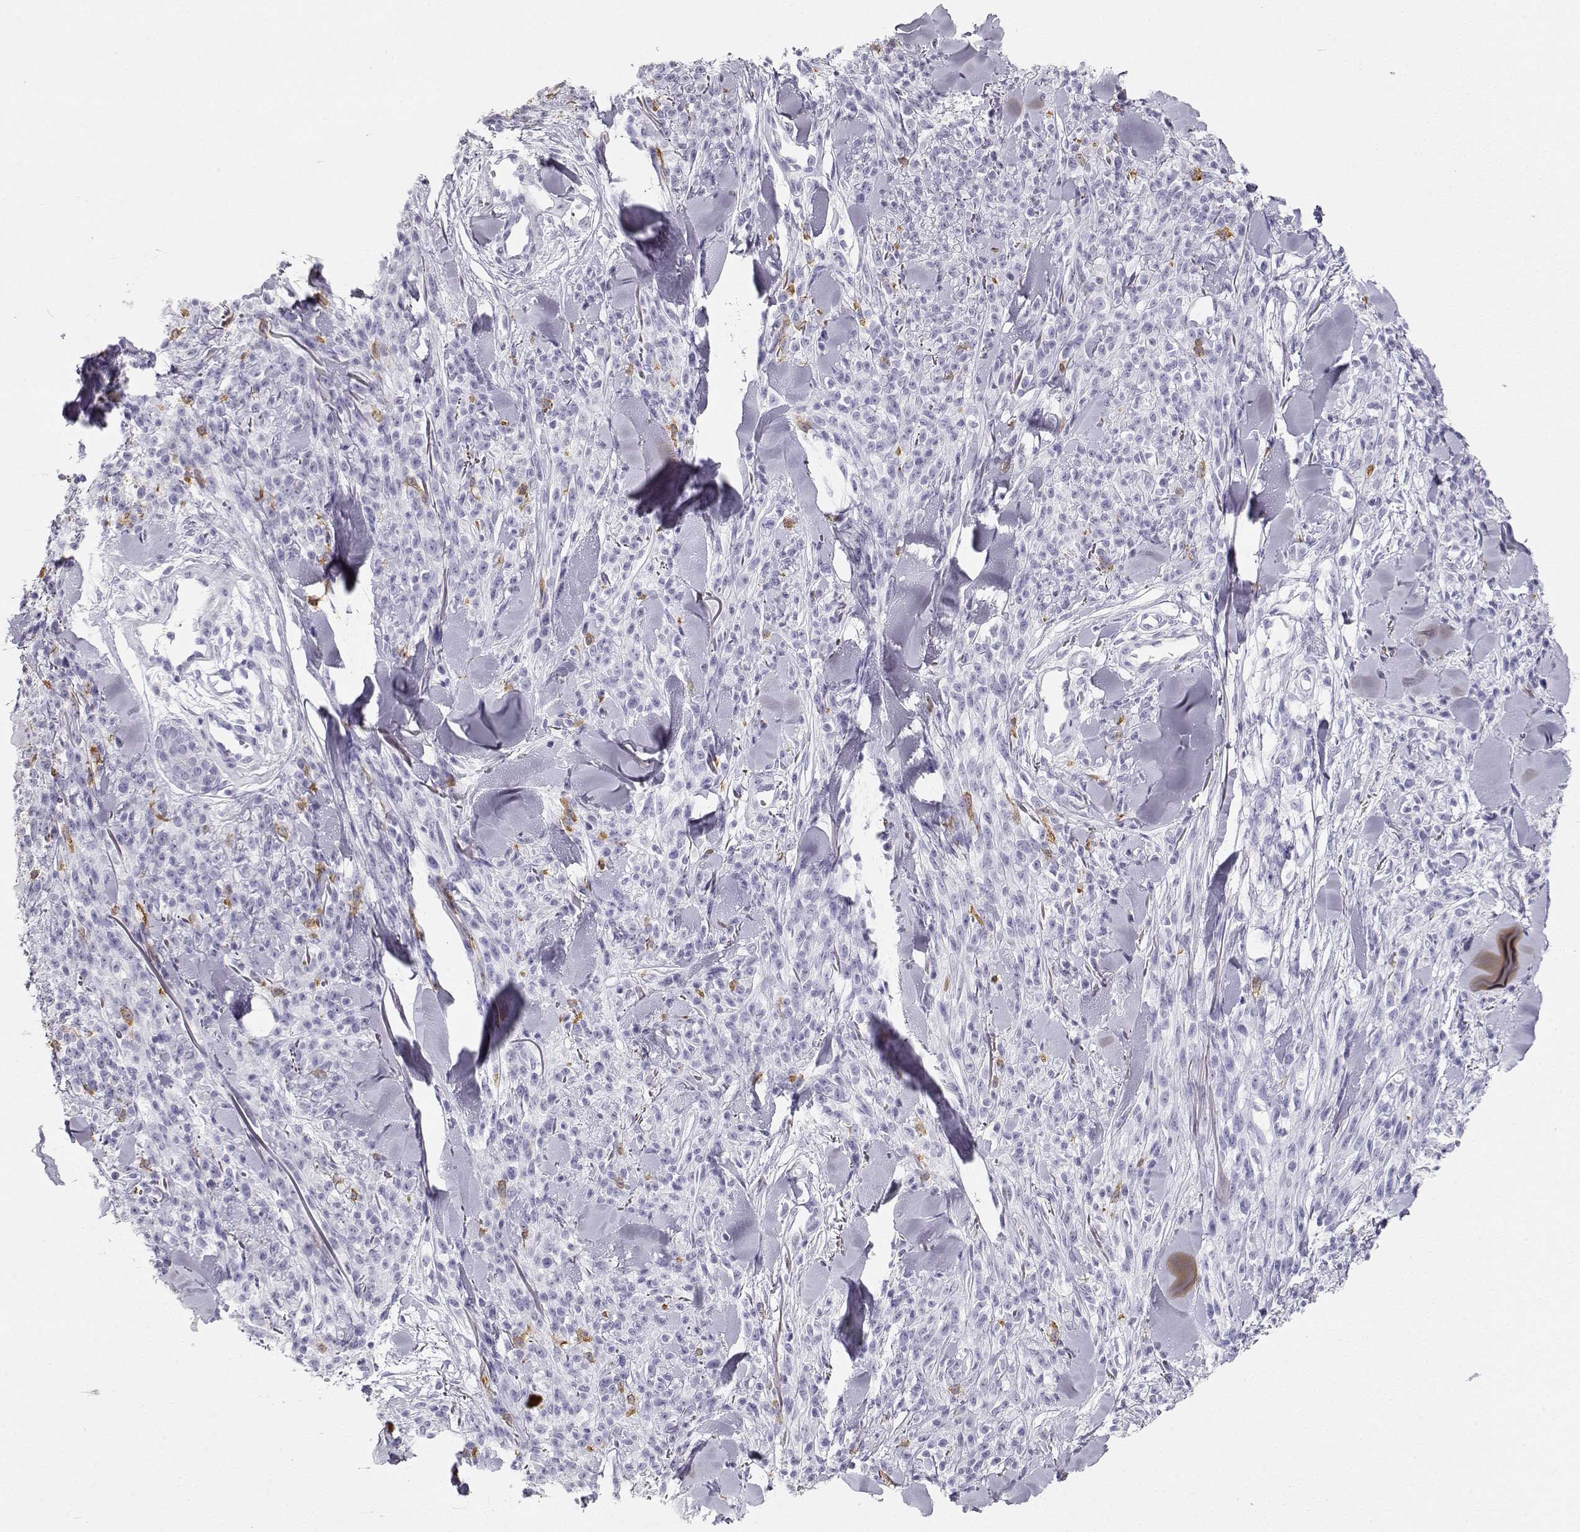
{"staining": {"intensity": "negative", "quantity": "none", "location": "none"}, "tissue": "melanoma", "cell_type": "Tumor cells", "image_type": "cancer", "snomed": [{"axis": "morphology", "description": "Malignant melanoma, NOS"}, {"axis": "topography", "description": "Skin"}, {"axis": "topography", "description": "Skin of trunk"}], "caption": "Immunohistochemistry image of neoplastic tissue: malignant melanoma stained with DAB (3,3'-diaminobenzidine) exhibits no significant protein staining in tumor cells.", "gene": "MAGEC1", "patient": {"sex": "male", "age": 74}}